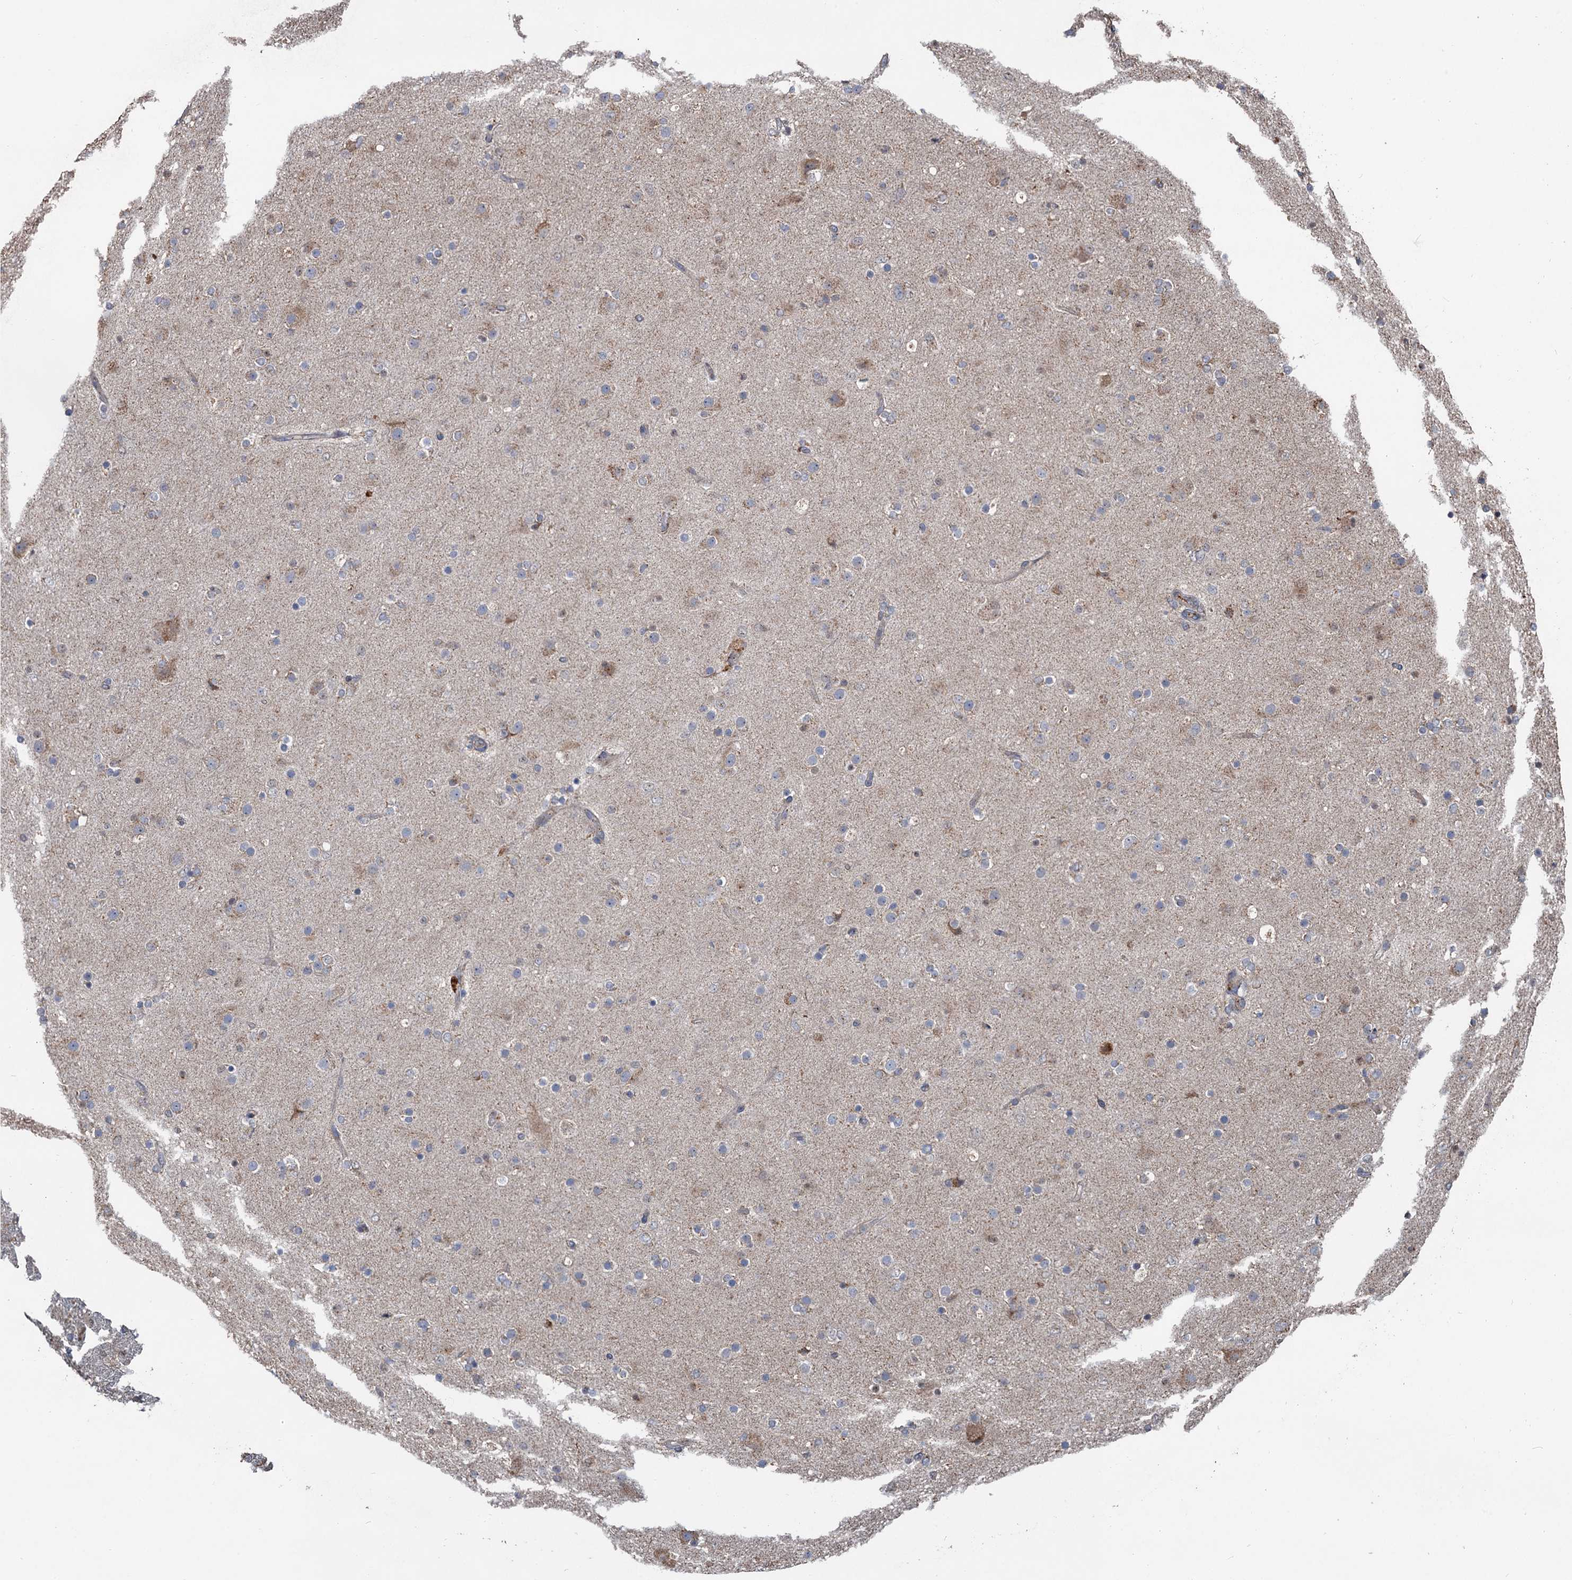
{"staining": {"intensity": "negative", "quantity": "none", "location": "none"}, "tissue": "glioma", "cell_type": "Tumor cells", "image_type": "cancer", "snomed": [{"axis": "morphology", "description": "Glioma, malignant, Low grade"}, {"axis": "topography", "description": "Brain"}], "caption": "The immunohistochemistry photomicrograph has no significant expression in tumor cells of low-grade glioma (malignant) tissue. Brightfield microscopy of immunohistochemistry stained with DAB (3,3'-diaminobenzidine) (brown) and hematoxylin (blue), captured at high magnification.", "gene": "DEXI", "patient": {"sex": "male", "age": 65}}